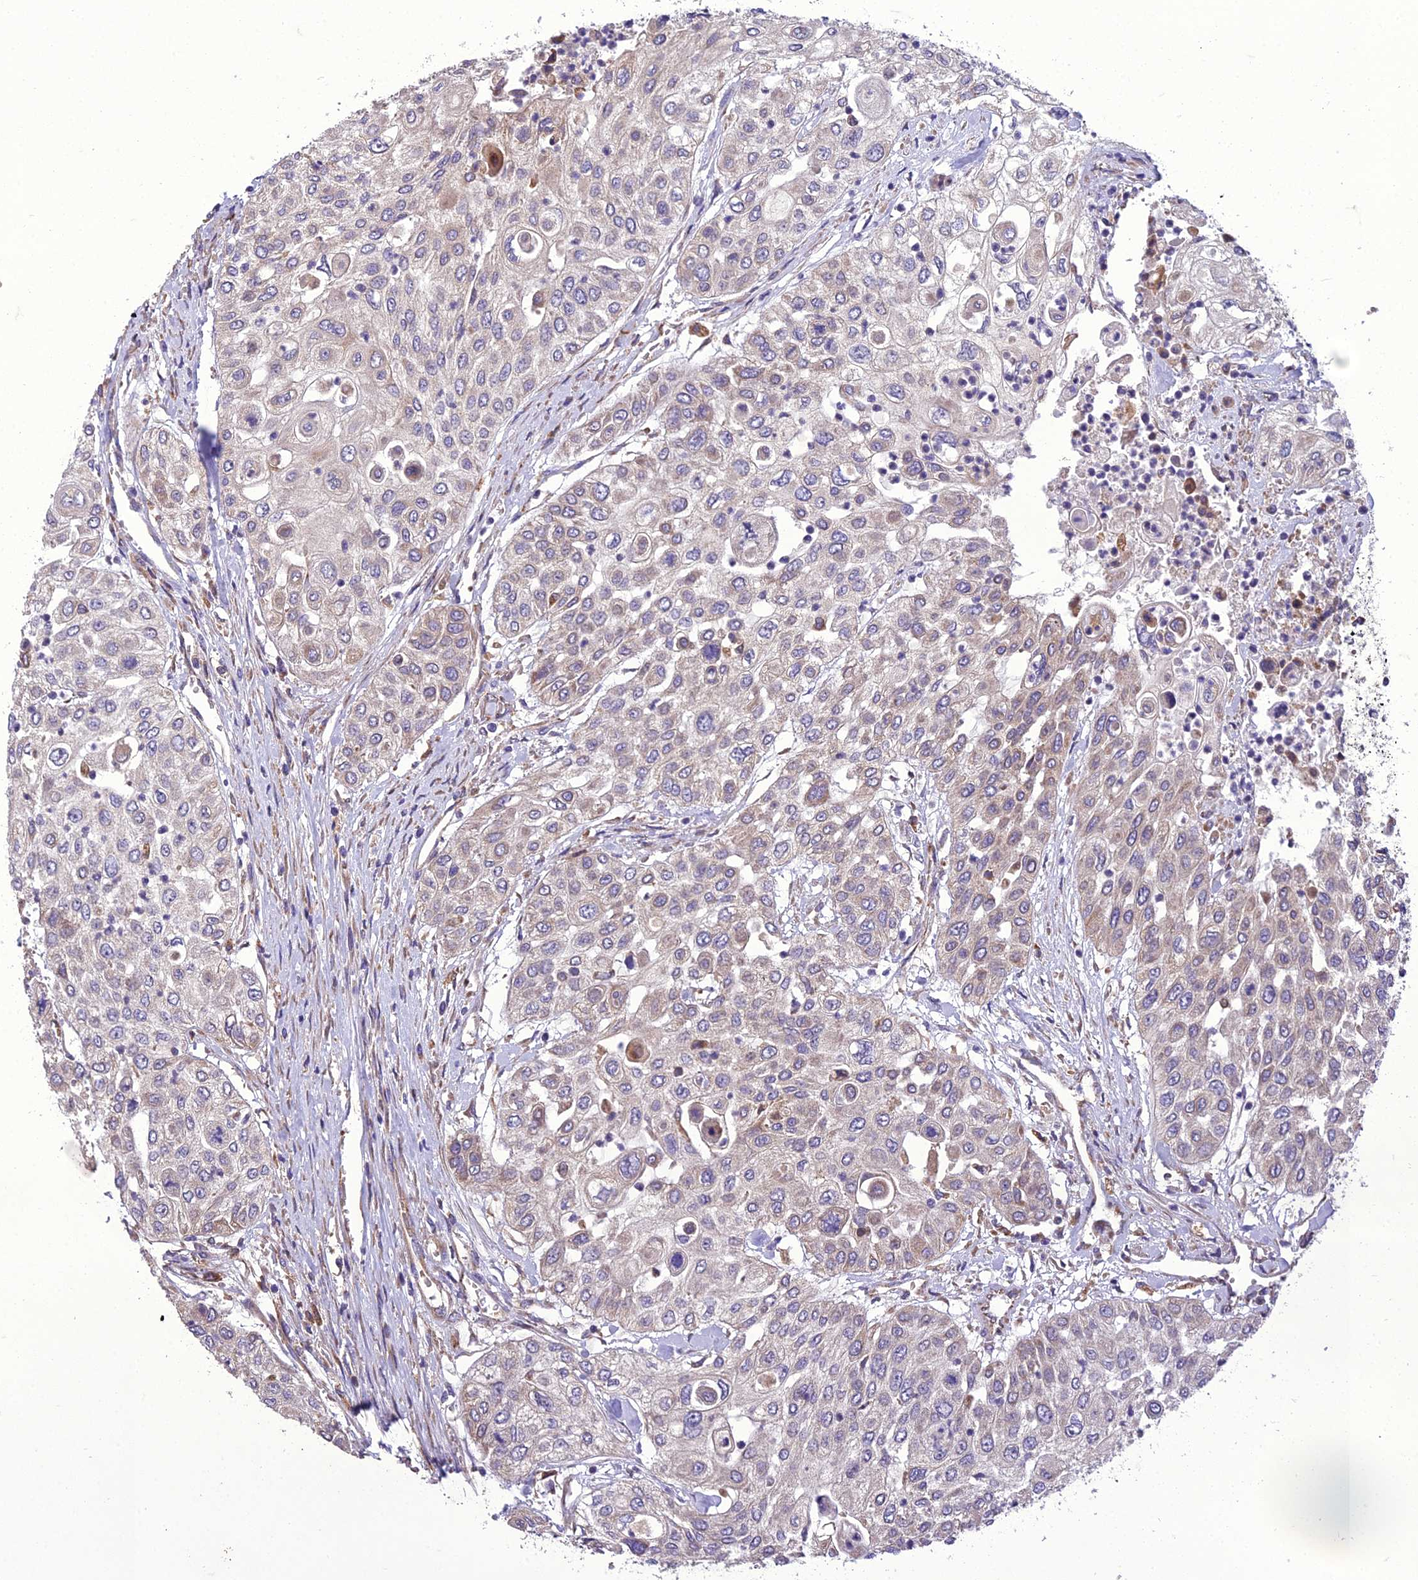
{"staining": {"intensity": "weak", "quantity": "<25%", "location": "cytoplasmic/membranous"}, "tissue": "urothelial cancer", "cell_type": "Tumor cells", "image_type": "cancer", "snomed": [{"axis": "morphology", "description": "Urothelial carcinoma, High grade"}, {"axis": "topography", "description": "Urinary bladder"}], "caption": "DAB immunohistochemical staining of urothelial cancer displays no significant expression in tumor cells.", "gene": "GIMAP1", "patient": {"sex": "female", "age": 79}}